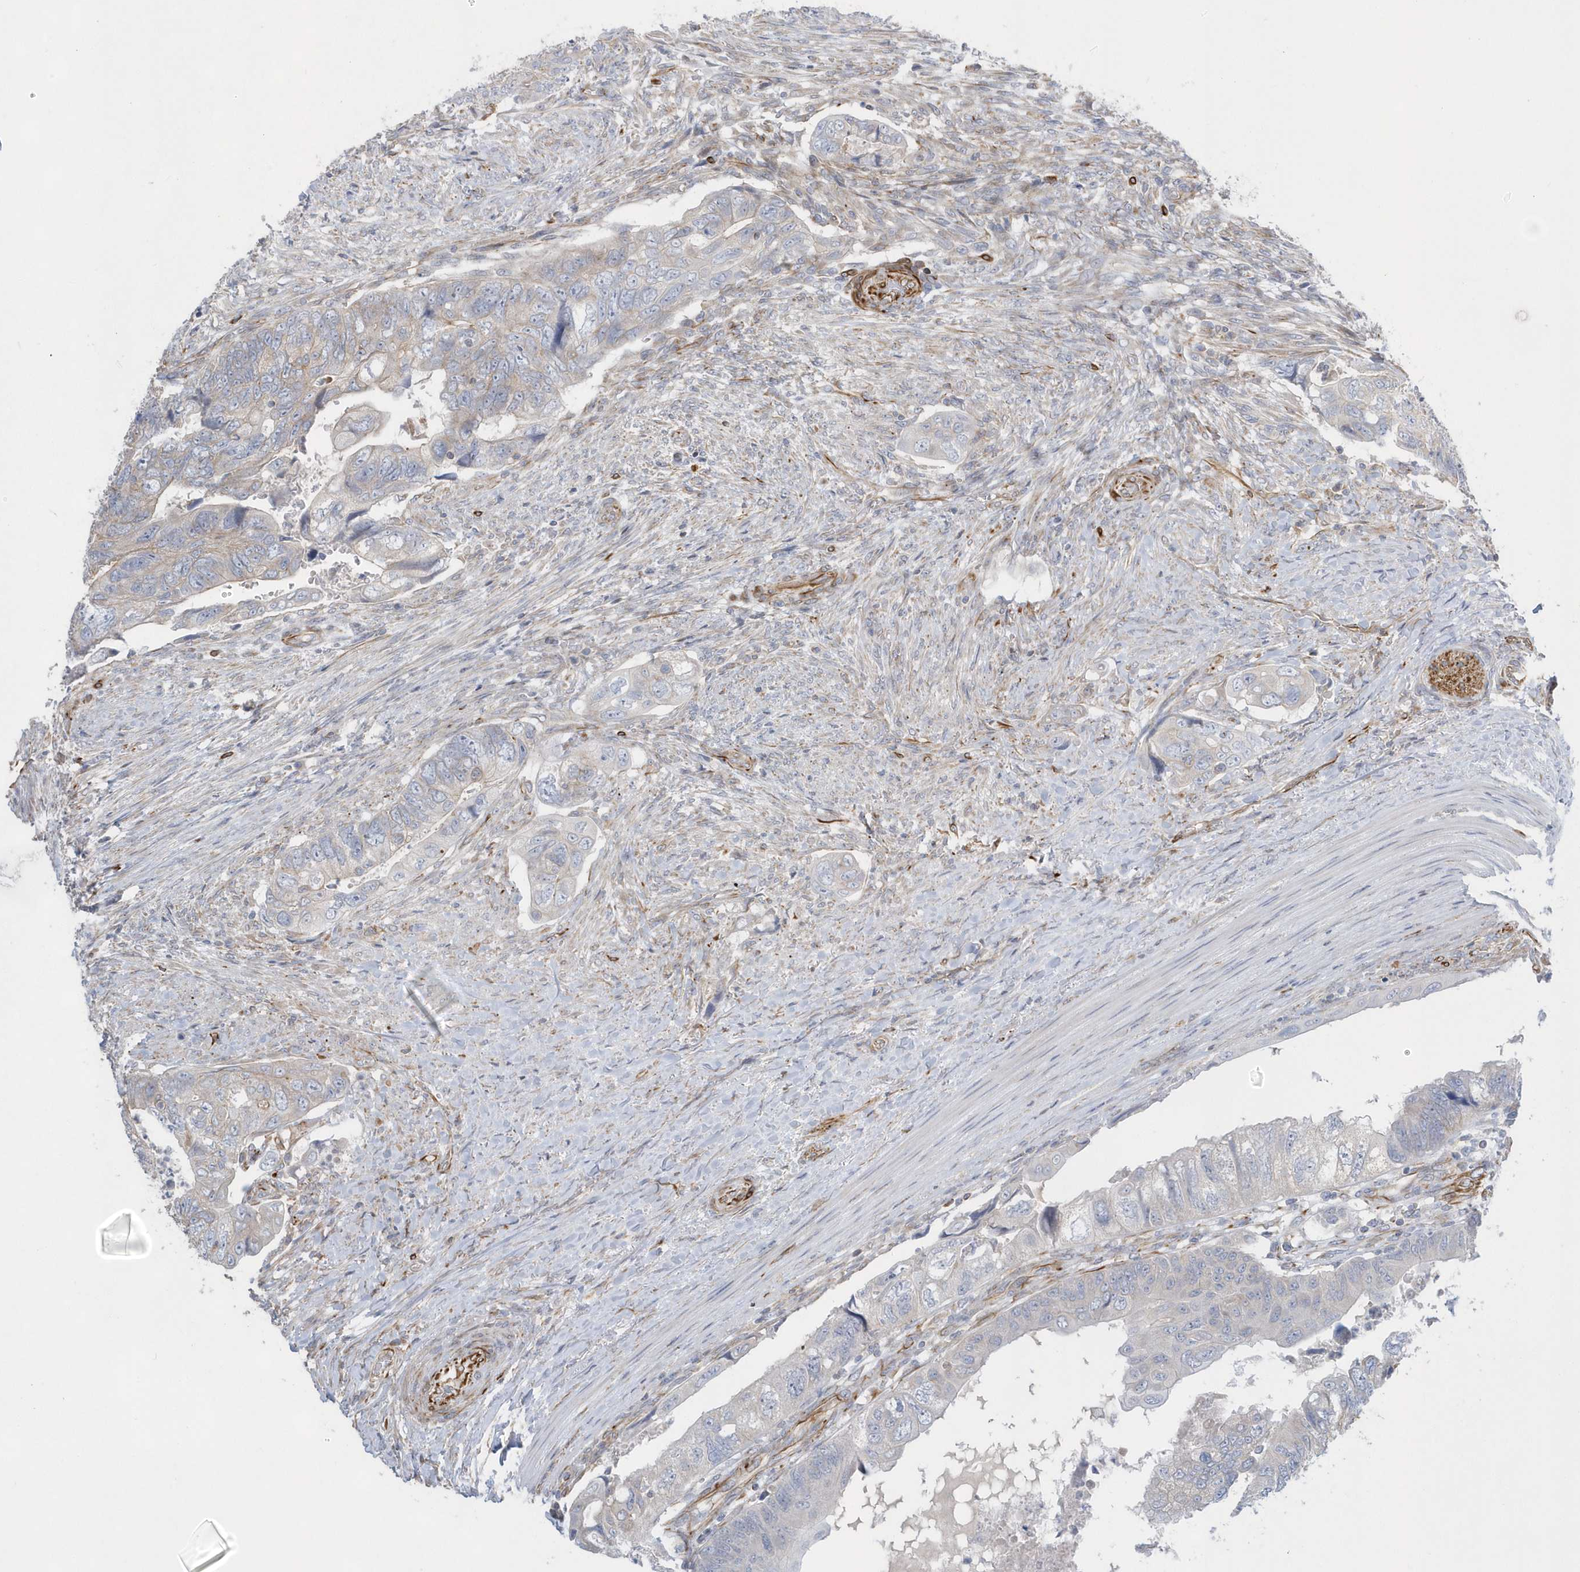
{"staining": {"intensity": "negative", "quantity": "none", "location": "none"}, "tissue": "colorectal cancer", "cell_type": "Tumor cells", "image_type": "cancer", "snomed": [{"axis": "morphology", "description": "Adenocarcinoma, NOS"}, {"axis": "topography", "description": "Rectum"}], "caption": "Histopathology image shows no significant protein positivity in tumor cells of adenocarcinoma (colorectal). Brightfield microscopy of IHC stained with DAB (3,3'-diaminobenzidine) (brown) and hematoxylin (blue), captured at high magnification.", "gene": "RAB17", "patient": {"sex": "male", "age": 63}}